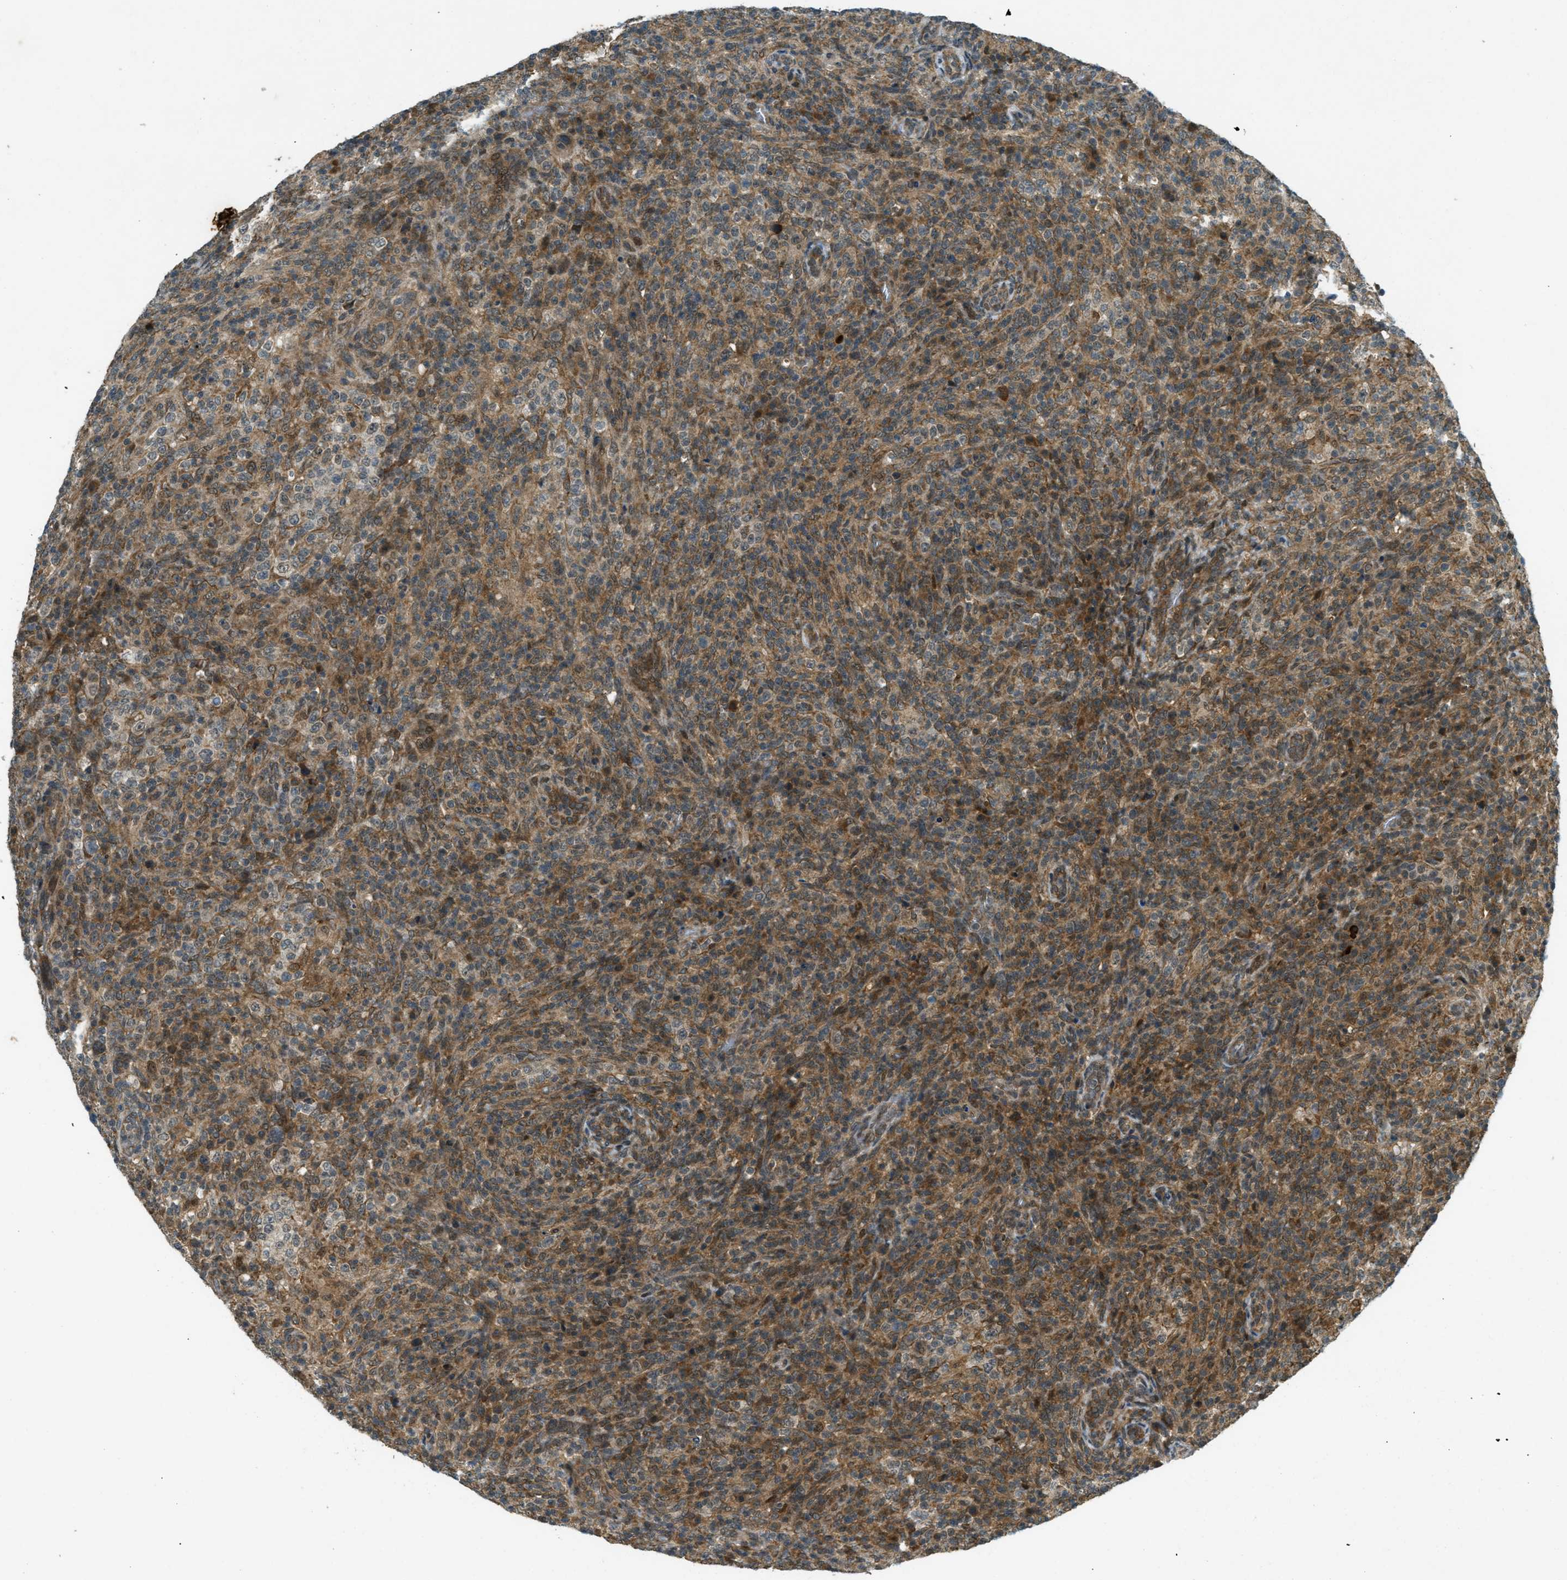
{"staining": {"intensity": "moderate", "quantity": "25%-75%", "location": "cytoplasmic/membranous"}, "tissue": "lymphoma", "cell_type": "Tumor cells", "image_type": "cancer", "snomed": [{"axis": "morphology", "description": "Malignant lymphoma, non-Hodgkin's type, High grade"}, {"axis": "topography", "description": "Lymph node"}], "caption": "DAB (3,3'-diaminobenzidine) immunohistochemical staining of human lymphoma exhibits moderate cytoplasmic/membranous protein expression in about 25%-75% of tumor cells.", "gene": "EIF2AK3", "patient": {"sex": "female", "age": 76}}